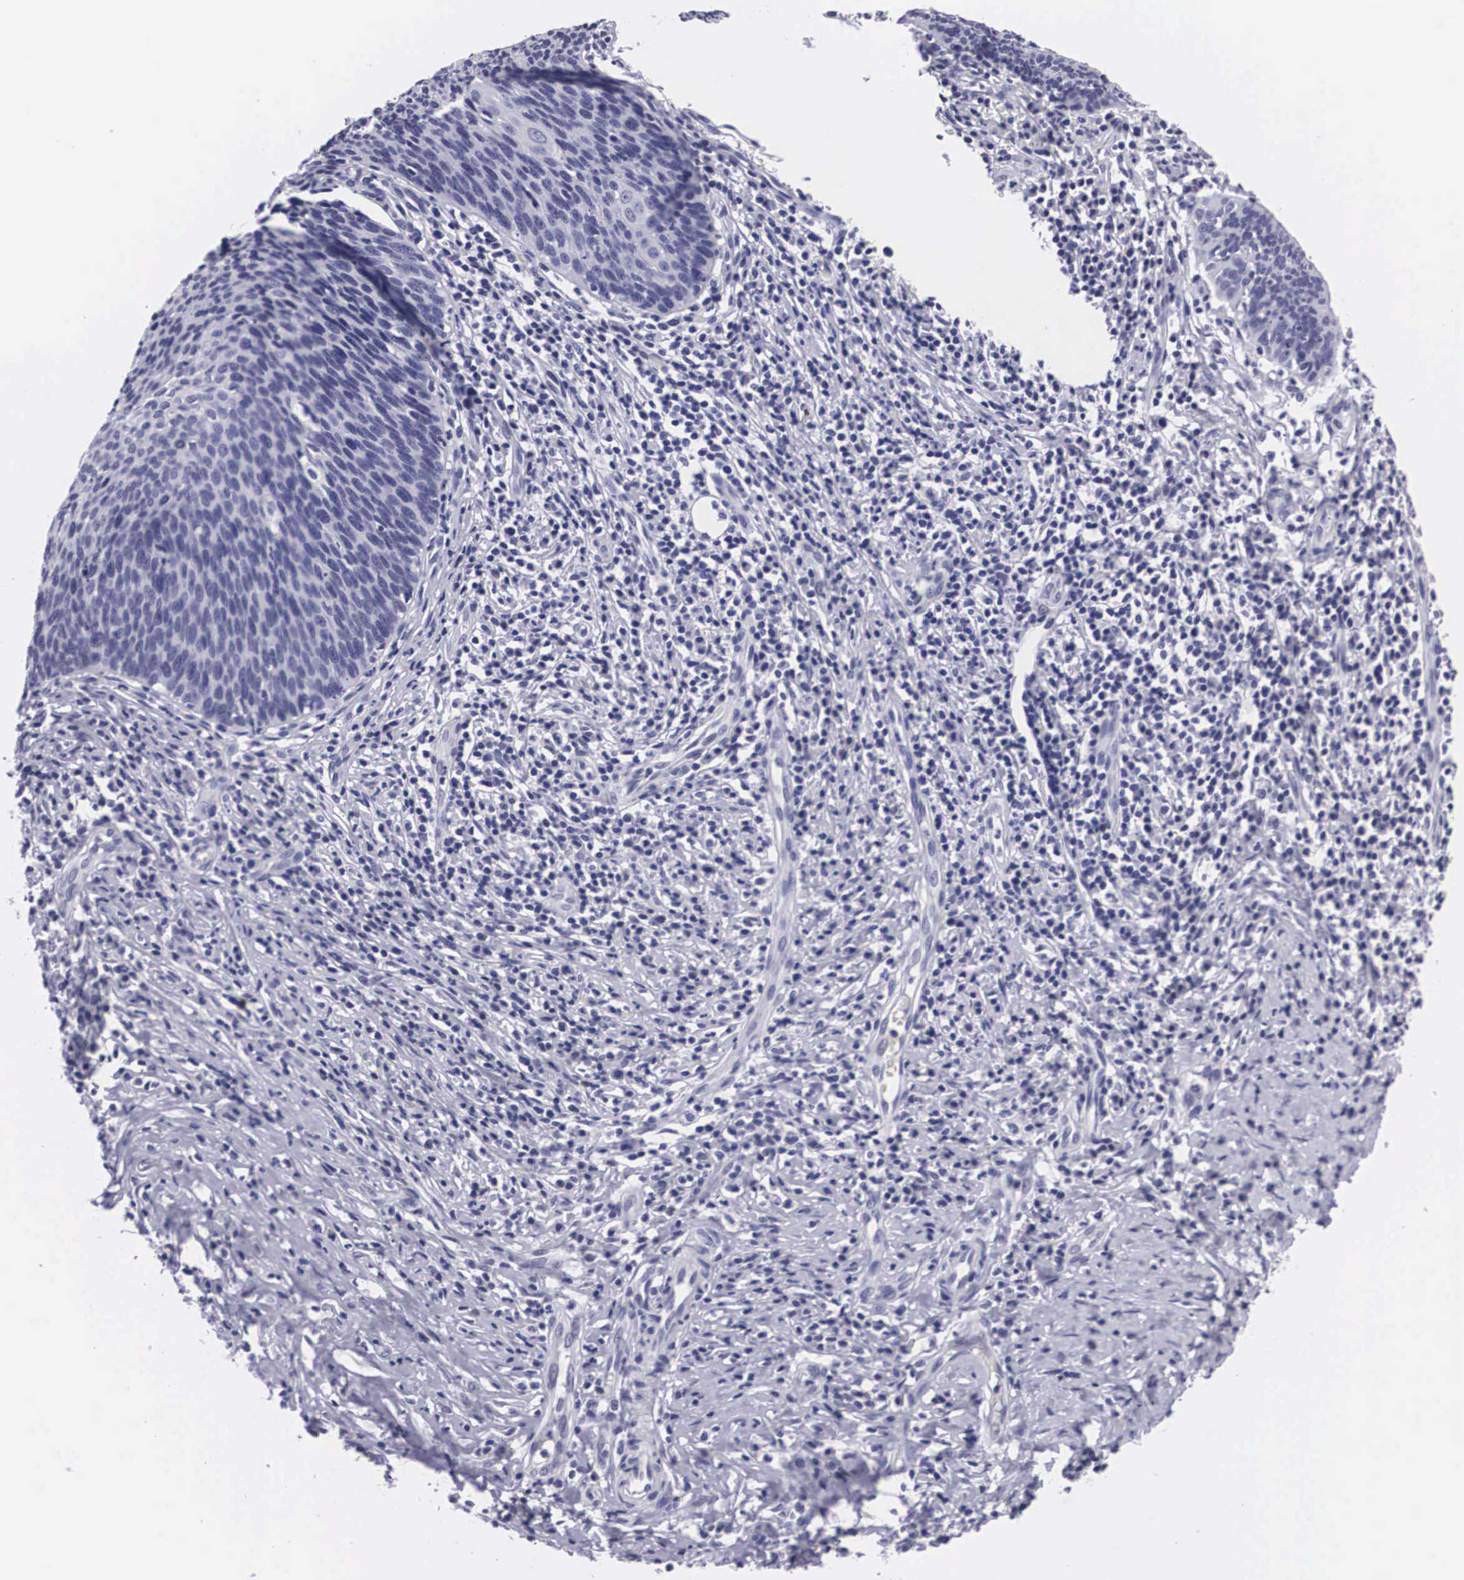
{"staining": {"intensity": "negative", "quantity": "none", "location": "none"}, "tissue": "cervical cancer", "cell_type": "Tumor cells", "image_type": "cancer", "snomed": [{"axis": "morphology", "description": "Squamous cell carcinoma, NOS"}, {"axis": "topography", "description": "Cervix"}], "caption": "An immunohistochemistry (IHC) photomicrograph of cervical cancer is shown. There is no staining in tumor cells of cervical cancer.", "gene": "C22orf31", "patient": {"sex": "female", "age": 41}}